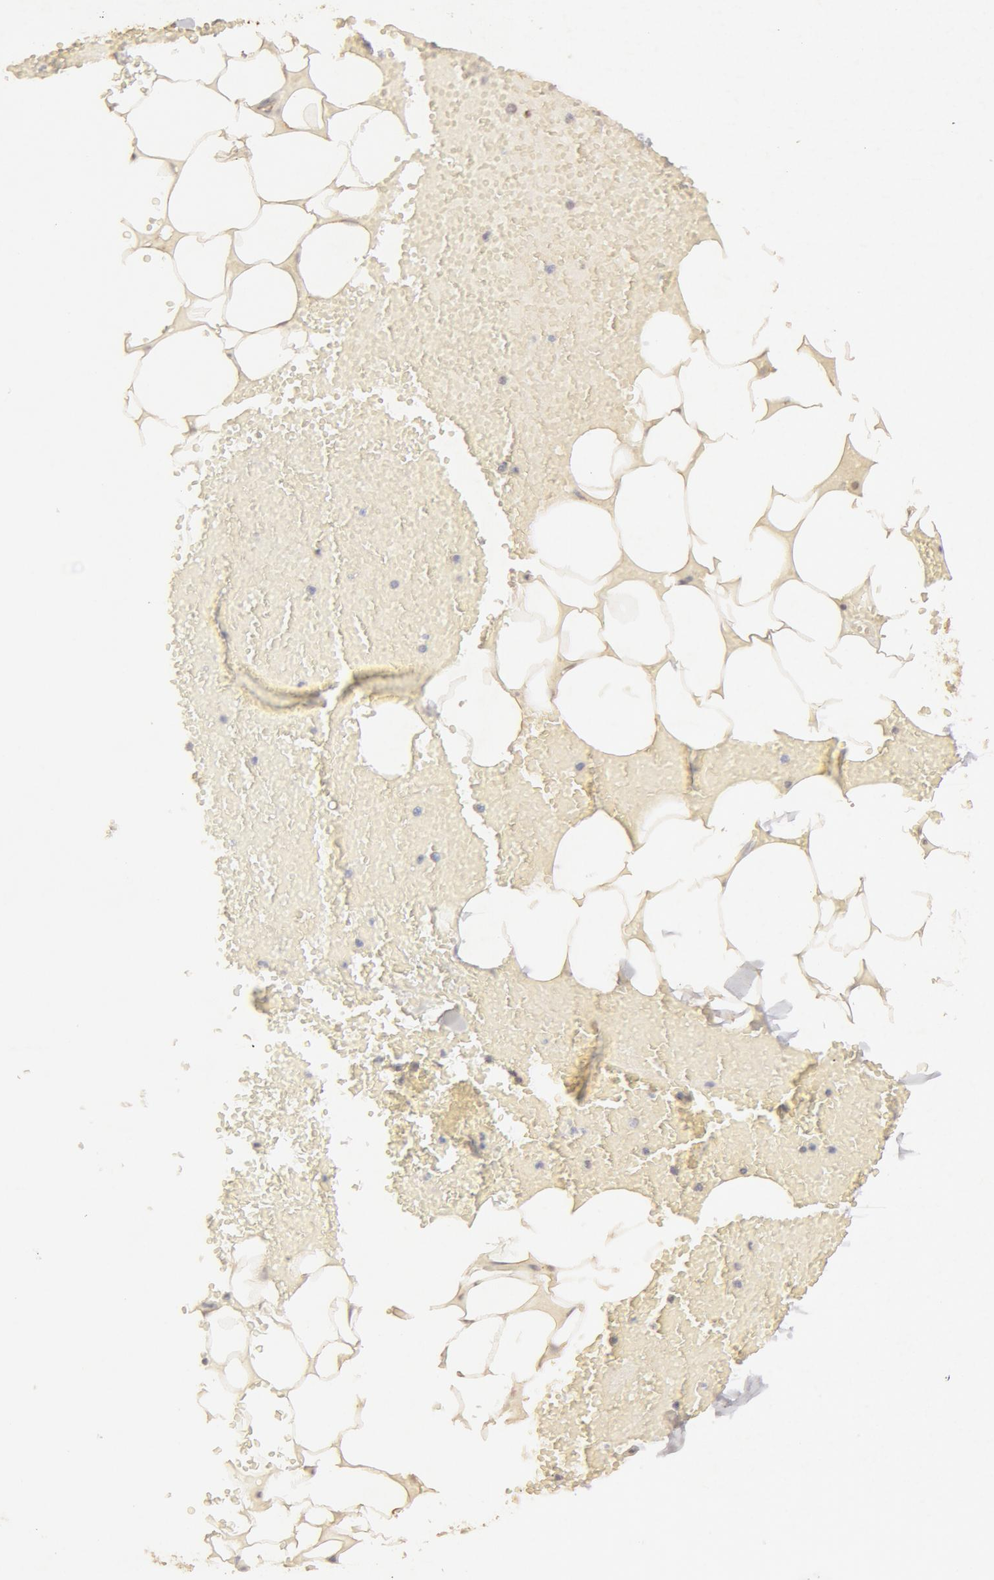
{"staining": {"intensity": "moderate", "quantity": "25%-75%", "location": "cytoplasmic/membranous"}, "tissue": "adipose tissue", "cell_type": "Adipocytes", "image_type": "normal", "snomed": [{"axis": "morphology", "description": "Normal tissue, NOS"}, {"axis": "morphology", "description": "Inflammation, NOS"}, {"axis": "topography", "description": "Lymph node"}, {"axis": "topography", "description": "Peripheral nerve tissue"}], "caption": "Immunohistochemistry (IHC) staining of benign adipose tissue, which displays medium levels of moderate cytoplasmic/membranous positivity in approximately 25%-75% of adipocytes indicating moderate cytoplasmic/membranous protein staining. The staining was performed using DAB (brown) for protein detection and nuclei were counterstained in hematoxylin (blue).", "gene": "ADPRH", "patient": {"sex": "male", "age": 52}}